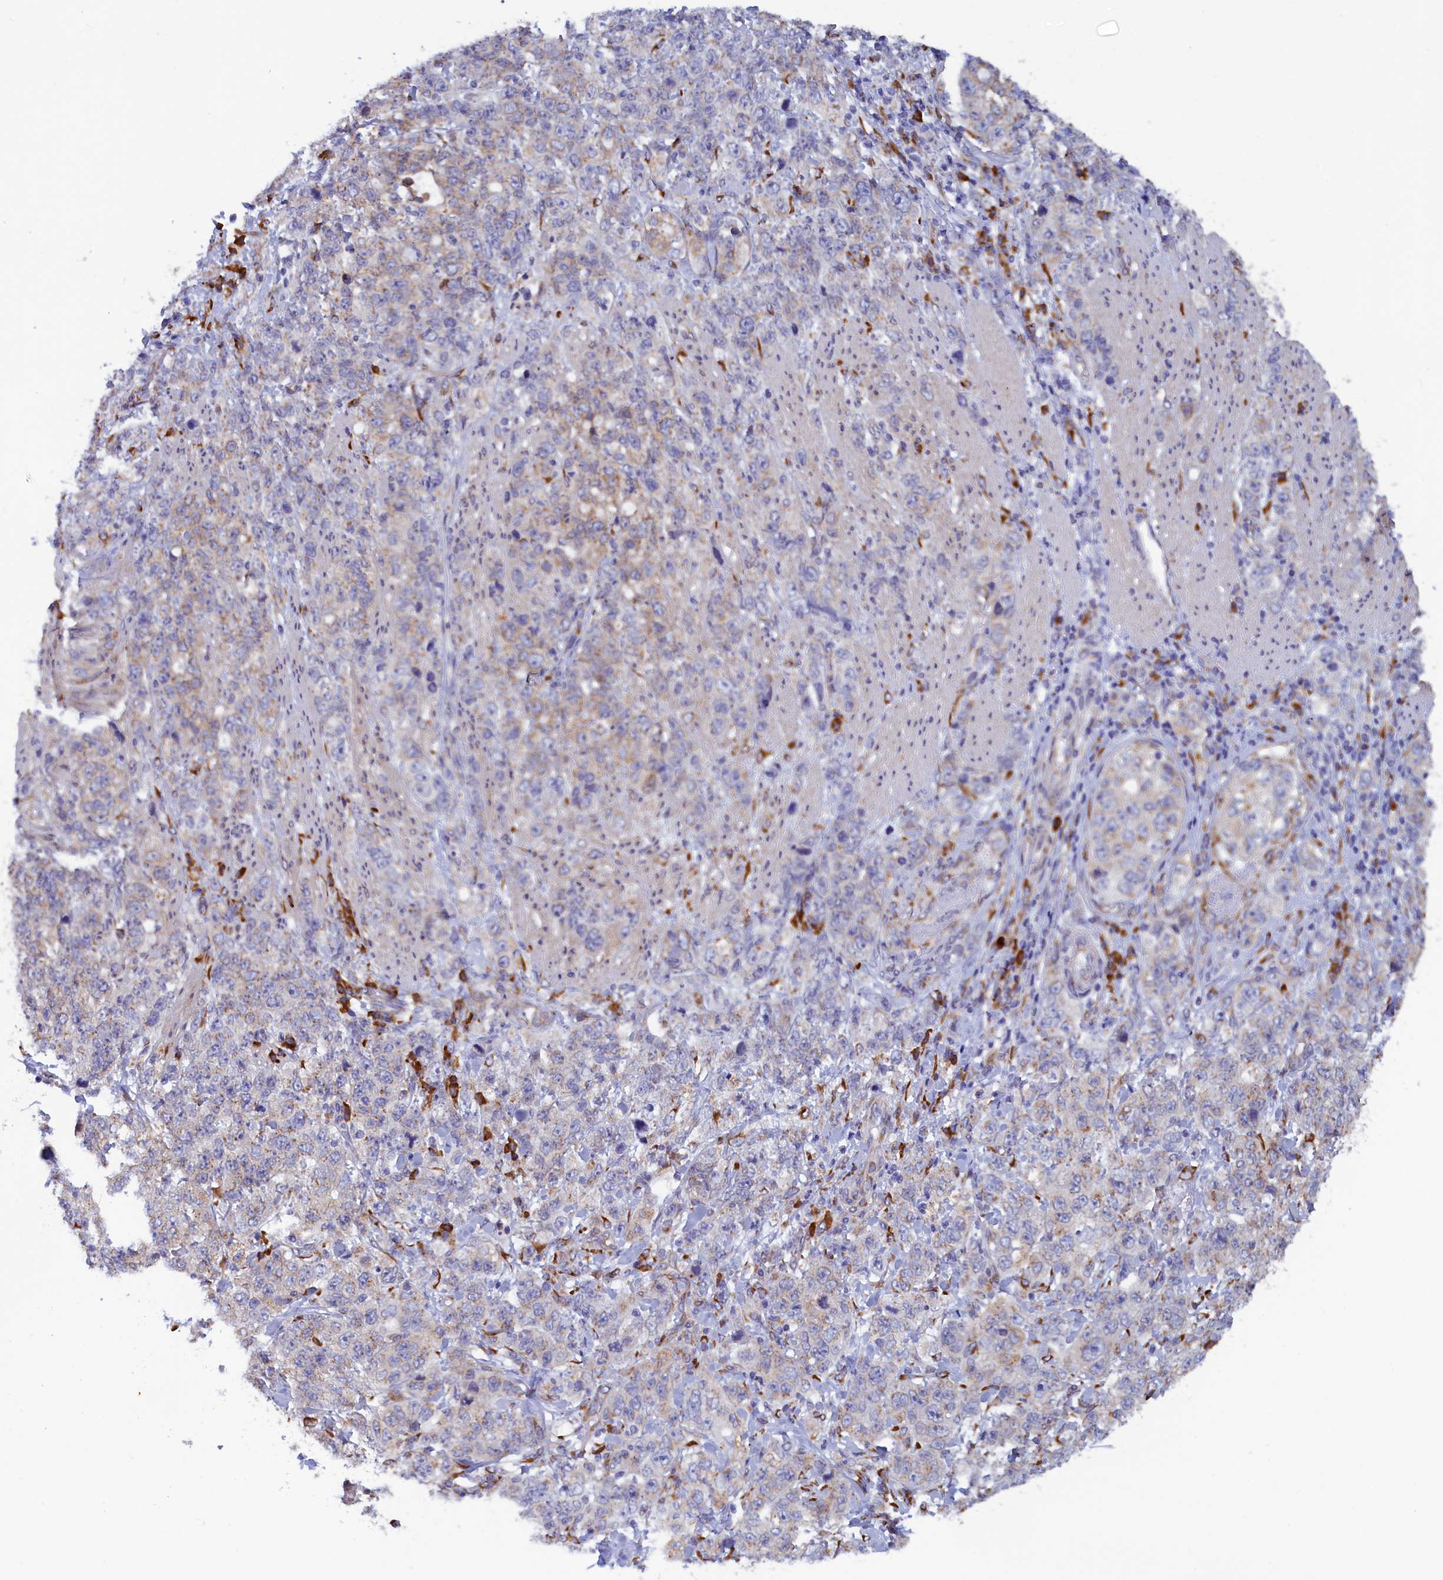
{"staining": {"intensity": "weak", "quantity": "<25%", "location": "cytoplasmic/membranous"}, "tissue": "stomach cancer", "cell_type": "Tumor cells", "image_type": "cancer", "snomed": [{"axis": "morphology", "description": "Adenocarcinoma, NOS"}, {"axis": "topography", "description": "Stomach"}], "caption": "A high-resolution image shows immunohistochemistry staining of stomach cancer, which demonstrates no significant staining in tumor cells.", "gene": "CCDC68", "patient": {"sex": "male", "age": 48}}